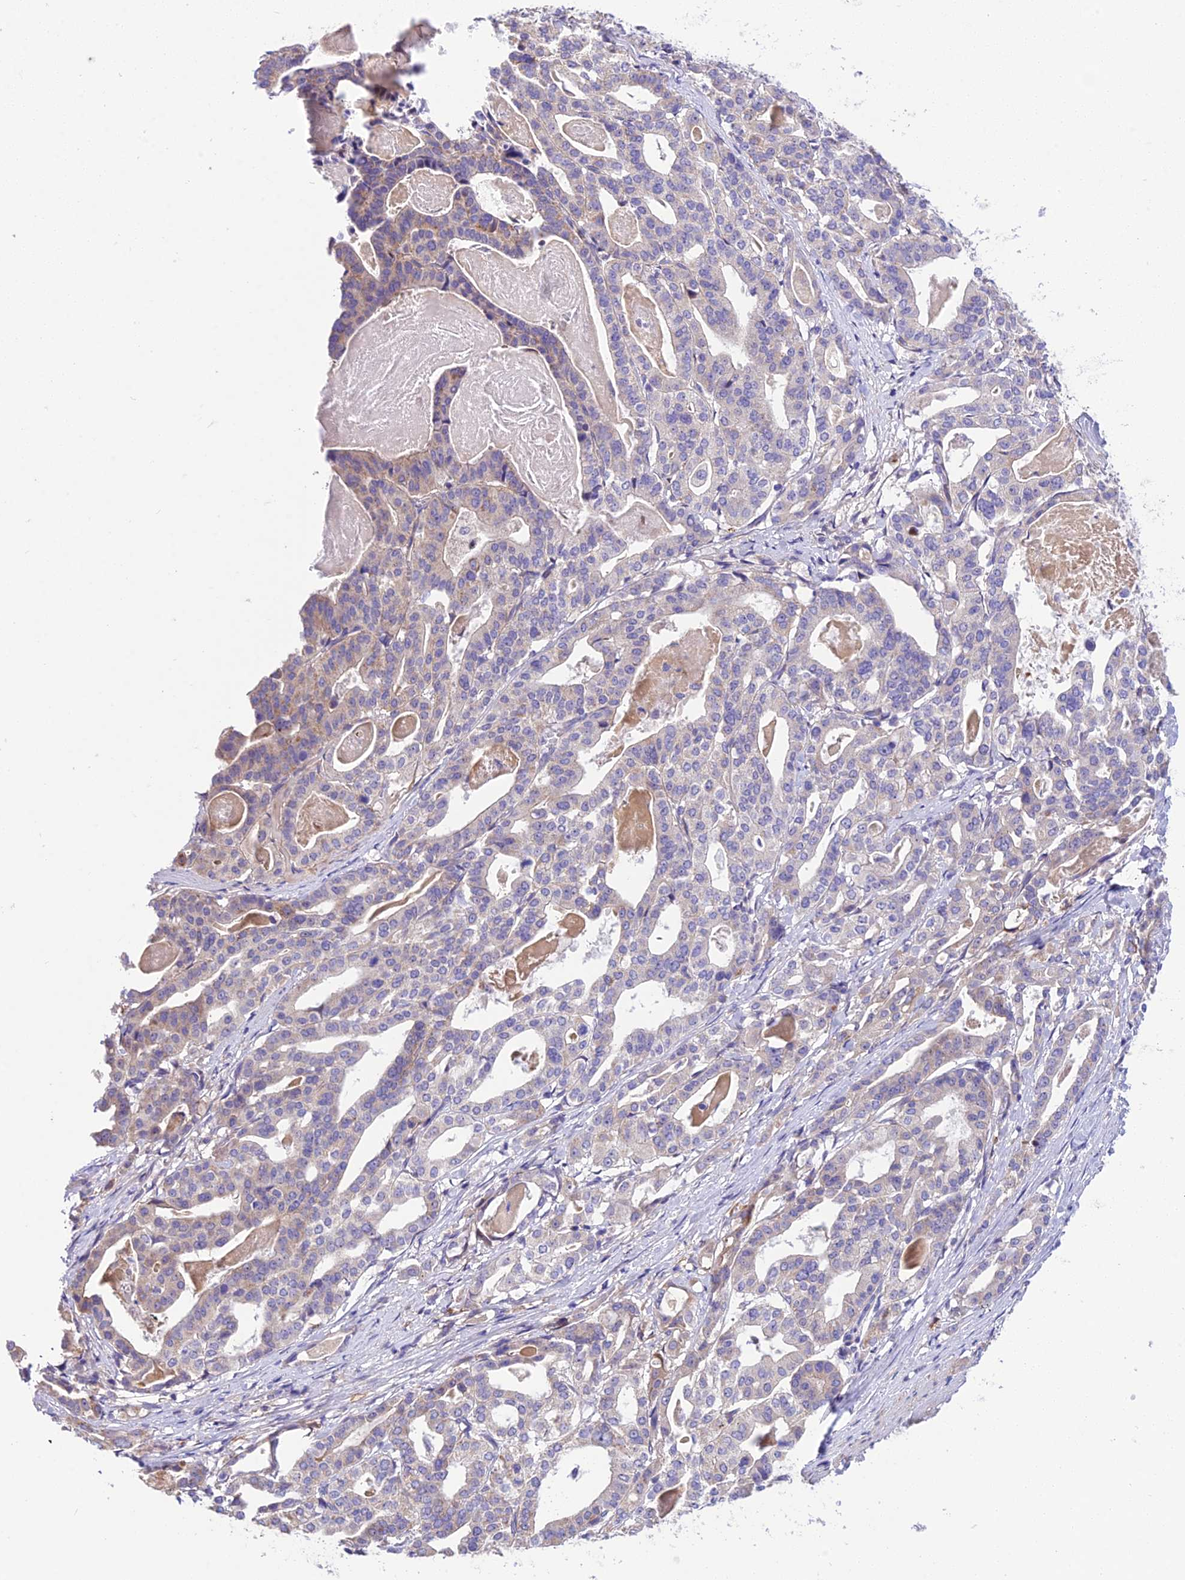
{"staining": {"intensity": "weak", "quantity": "<25%", "location": "cytoplasmic/membranous"}, "tissue": "stomach cancer", "cell_type": "Tumor cells", "image_type": "cancer", "snomed": [{"axis": "morphology", "description": "Adenocarcinoma, NOS"}, {"axis": "topography", "description": "Stomach"}], "caption": "Tumor cells show no significant staining in adenocarcinoma (stomach).", "gene": "TRIM43B", "patient": {"sex": "male", "age": 48}}